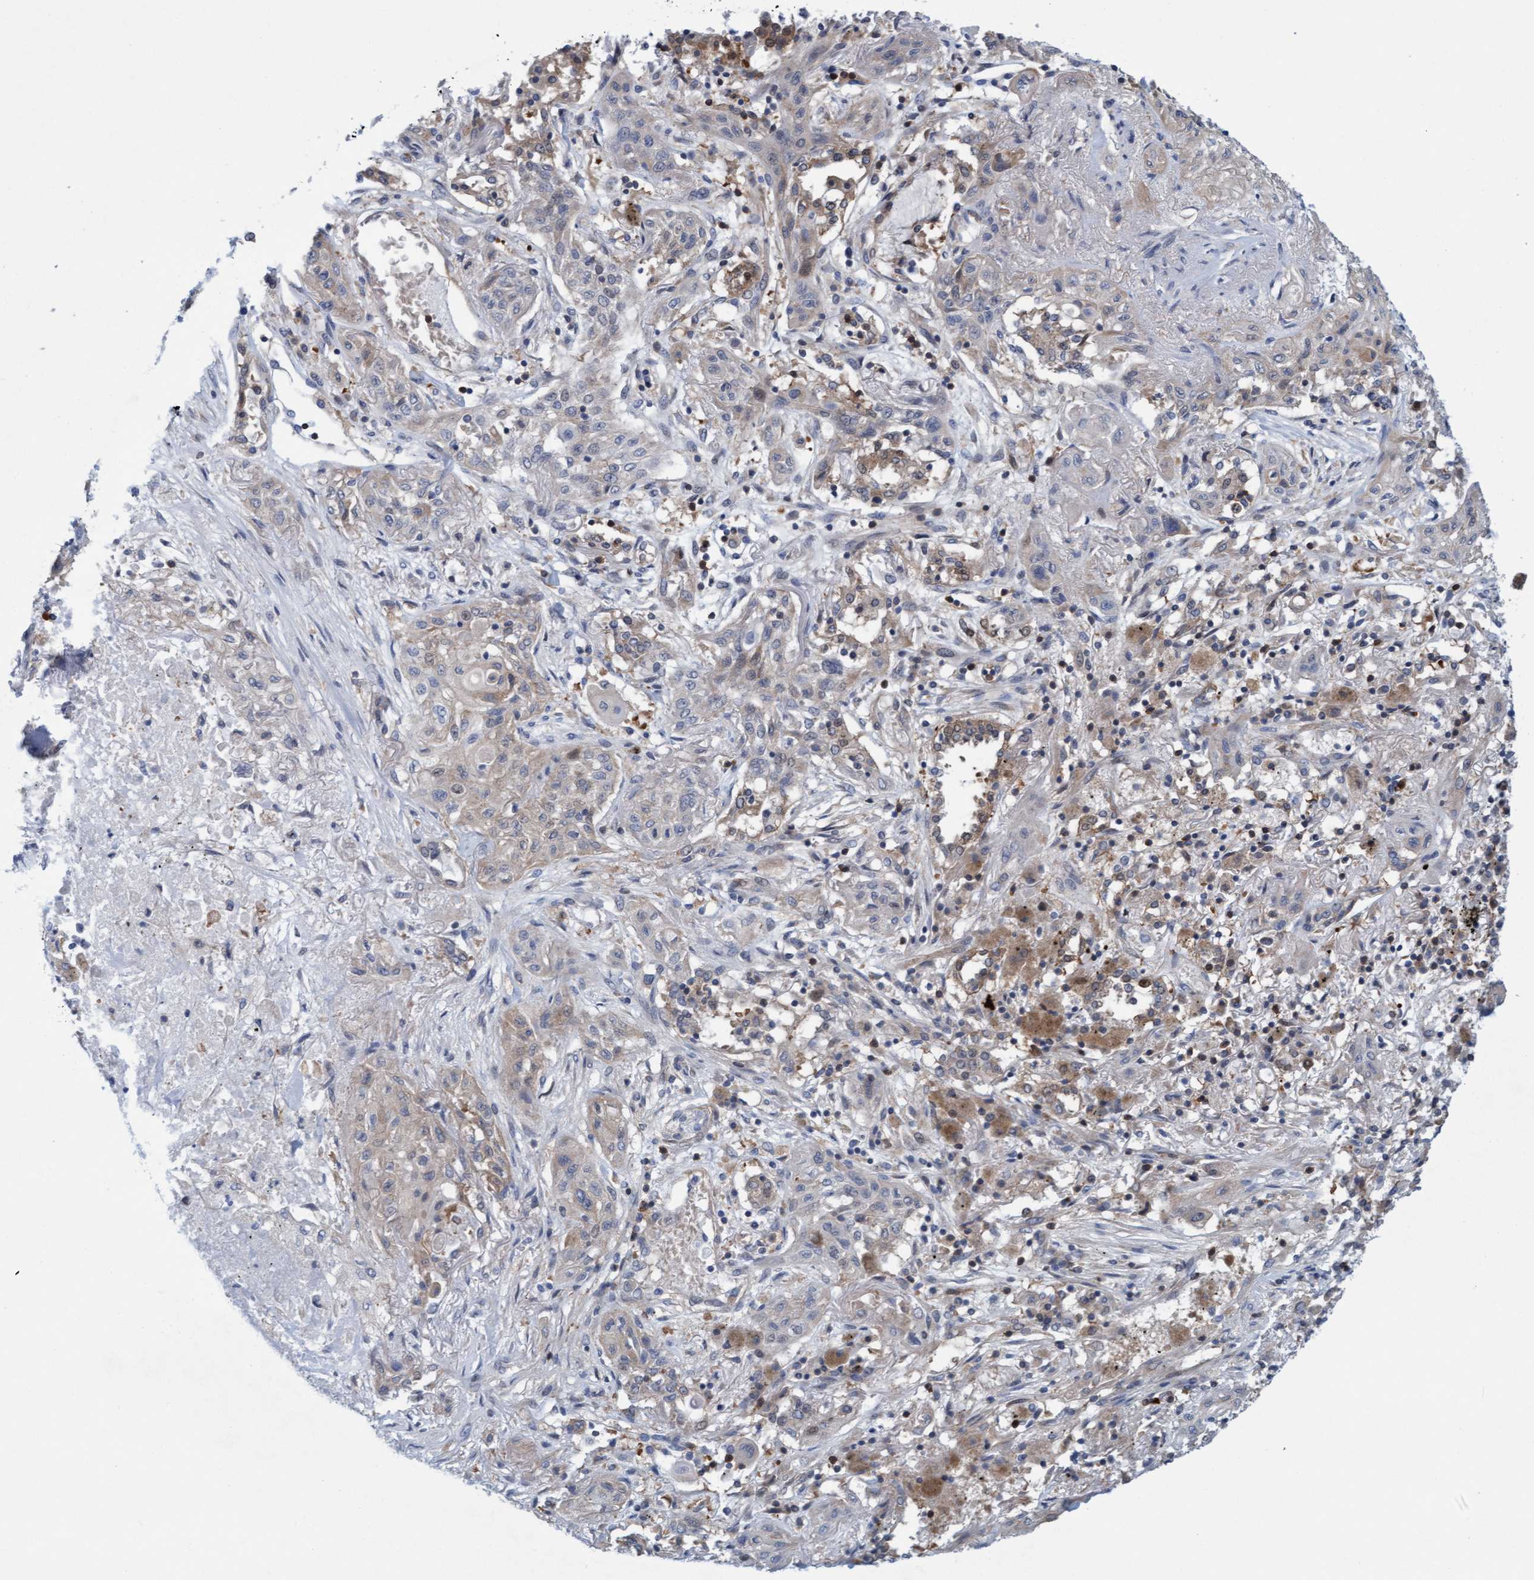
{"staining": {"intensity": "negative", "quantity": "none", "location": "none"}, "tissue": "lung cancer", "cell_type": "Tumor cells", "image_type": "cancer", "snomed": [{"axis": "morphology", "description": "Squamous cell carcinoma, NOS"}, {"axis": "topography", "description": "Lung"}], "caption": "A photomicrograph of lung squamous cell carcinoma stained for a protein demonstrates no brown staining in tumor cells.", "gene": "KLHL25", "patient": {"sex": "female", "age": 47}}